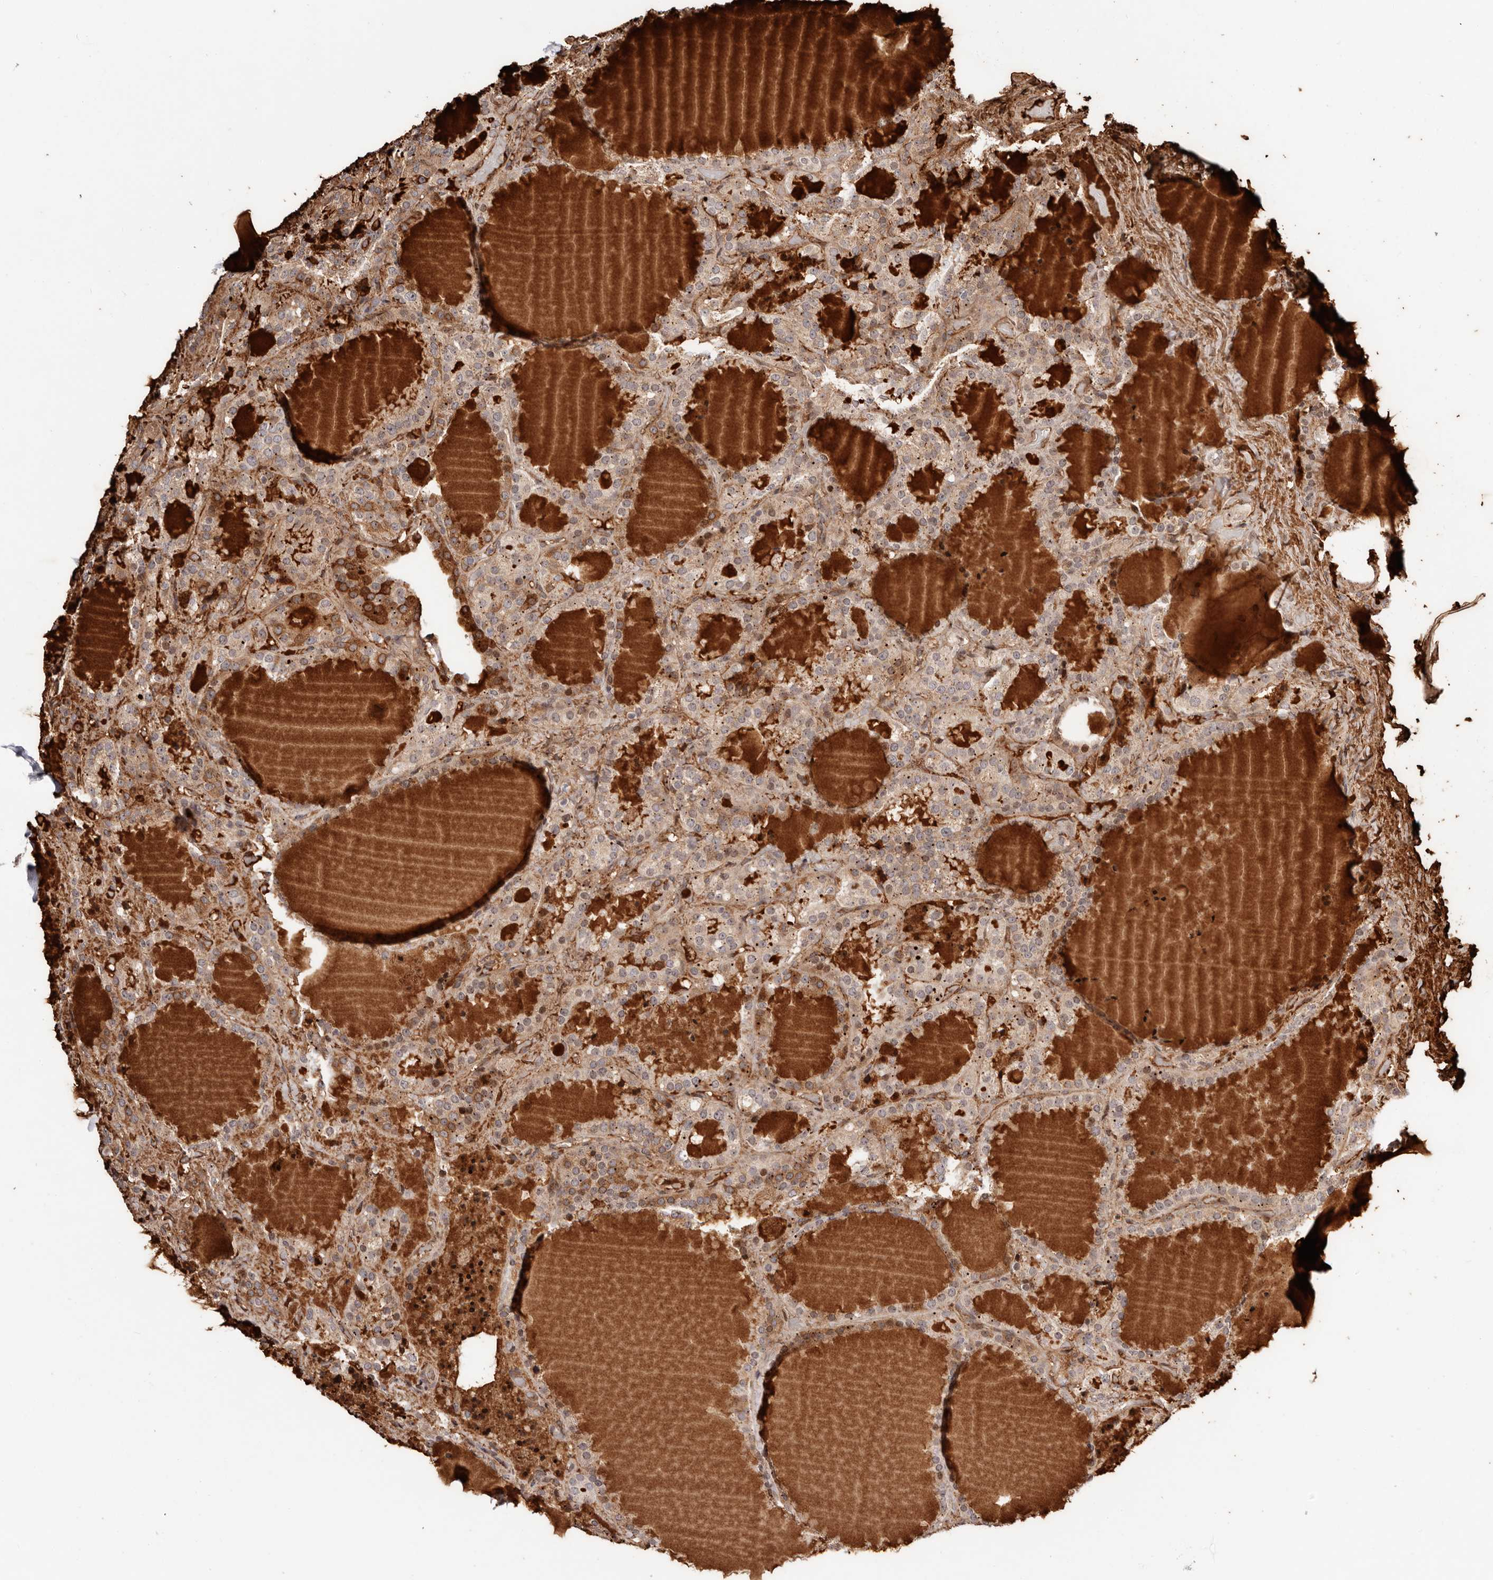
{"staining": {"intensity": "moderate", "quantity": "25%-75%", "location": "cytoplasmic/membranous,nuclear"}, "tissue": "thyroid cancer", "cell_type": "Tumor cells", "image_type": "cancer", "snomed": [{"axis": "morphology", "description": "Papillary adenocarcinoma, NOS"}, {"axis": "topography", "description": "Thyroid gland"}], "caption": "DAB immunohistochemical staining of thyroid cancer (papillary adenocarcinoma) displays moderate cytoplasmic/membranous and nuclear protein positivity in approximately 25%-75% of tumor cells.", "gene": "HIVEP3", "patient": {"sex": "male", "age": 77}}